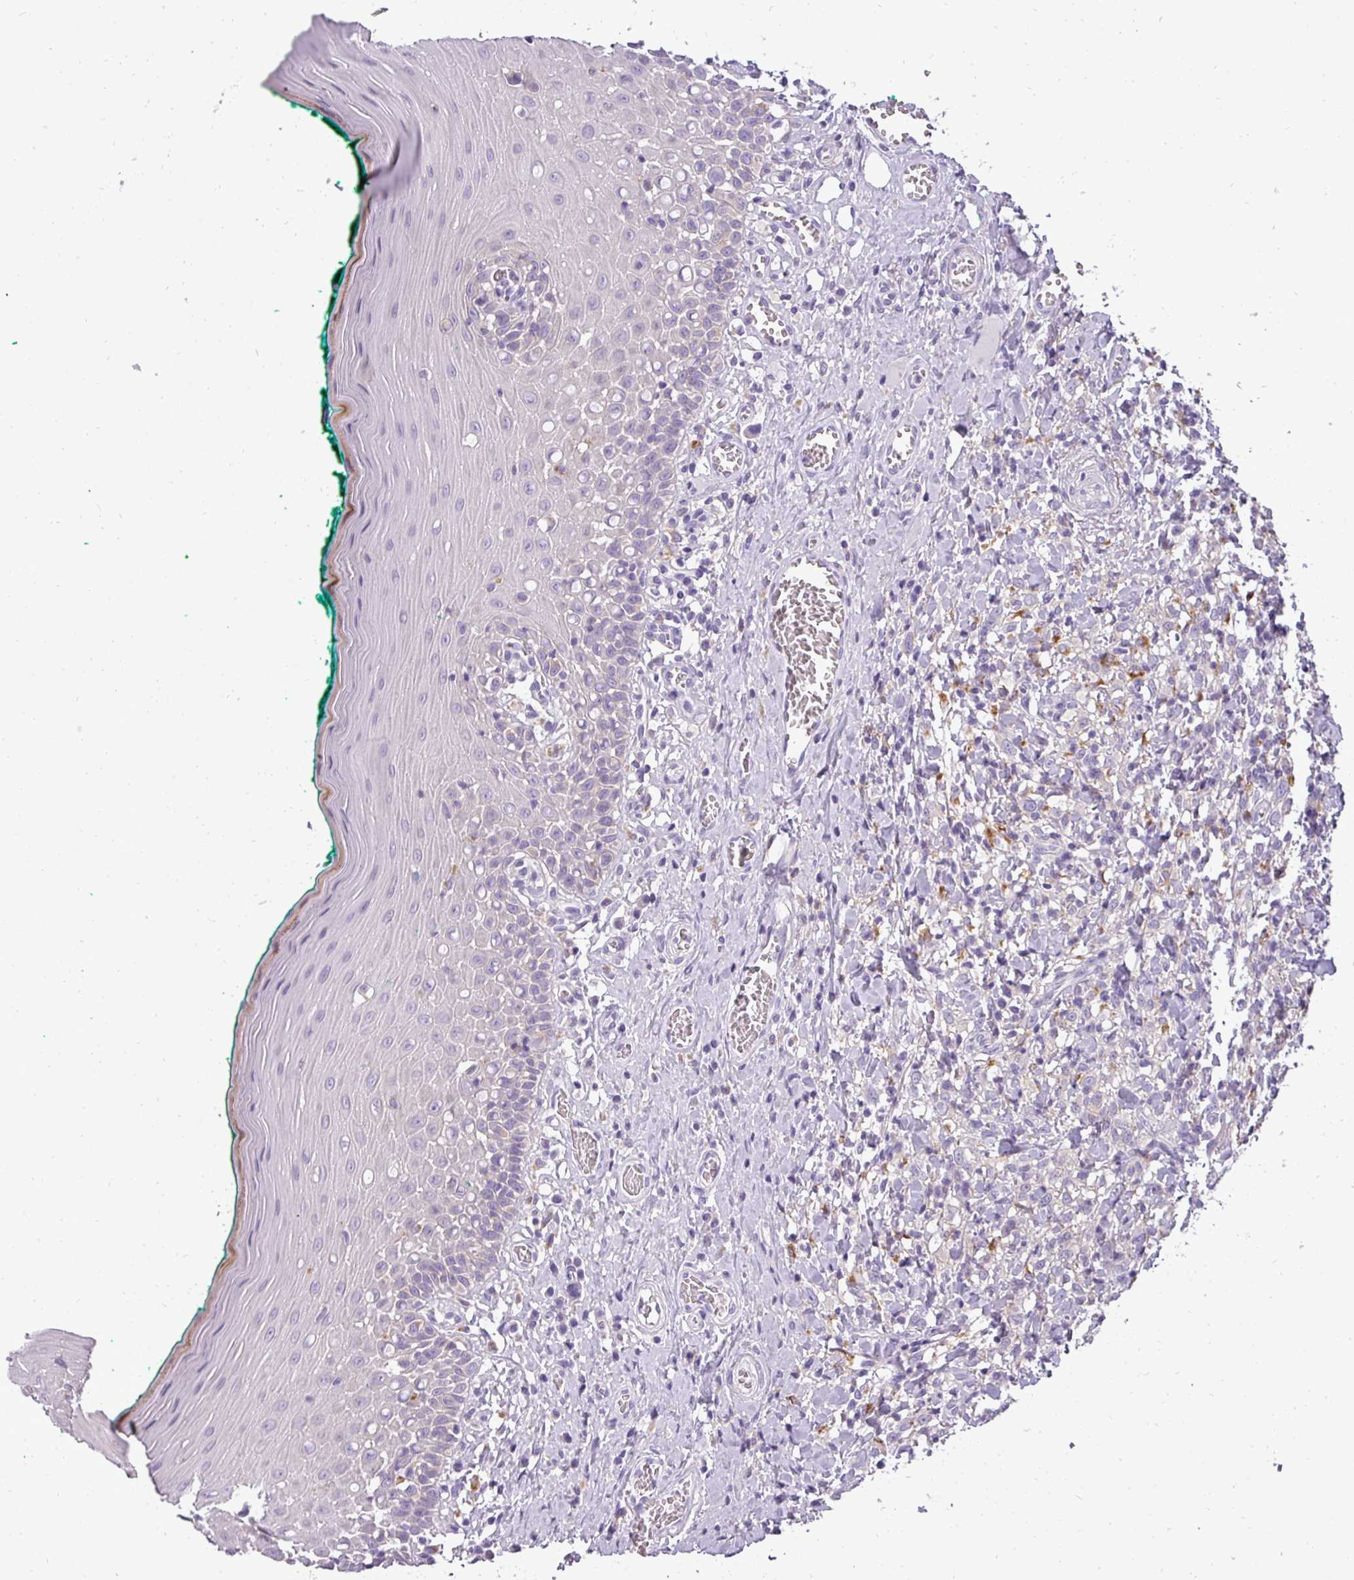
{"staining": {"intensity": "negative", "quantity": "none", "location": "none"}, "tissue": "oral mucosa", "cell_type": "Squamous epithelial cells", "image_type": "normal", "snomed": [{"axis": "morphology", "description": "Normal tissue, NOS"}, {"axis": "topography", "description": "Oral tissue"}], "caption": "Immunohistochemistry (IHC) histopathology image of benign oral mucosa: oral mucosa stained with DAB (3,3'-diaminobenzidine) shows no significant protein positivity in squamous epithelial cells. The staining is performed using DAB brown chromogen with nuclei counter-stained in using hematoxylin.", "gene": "ATP6V1D", "patient": {"sex": "female", "age": 83}}